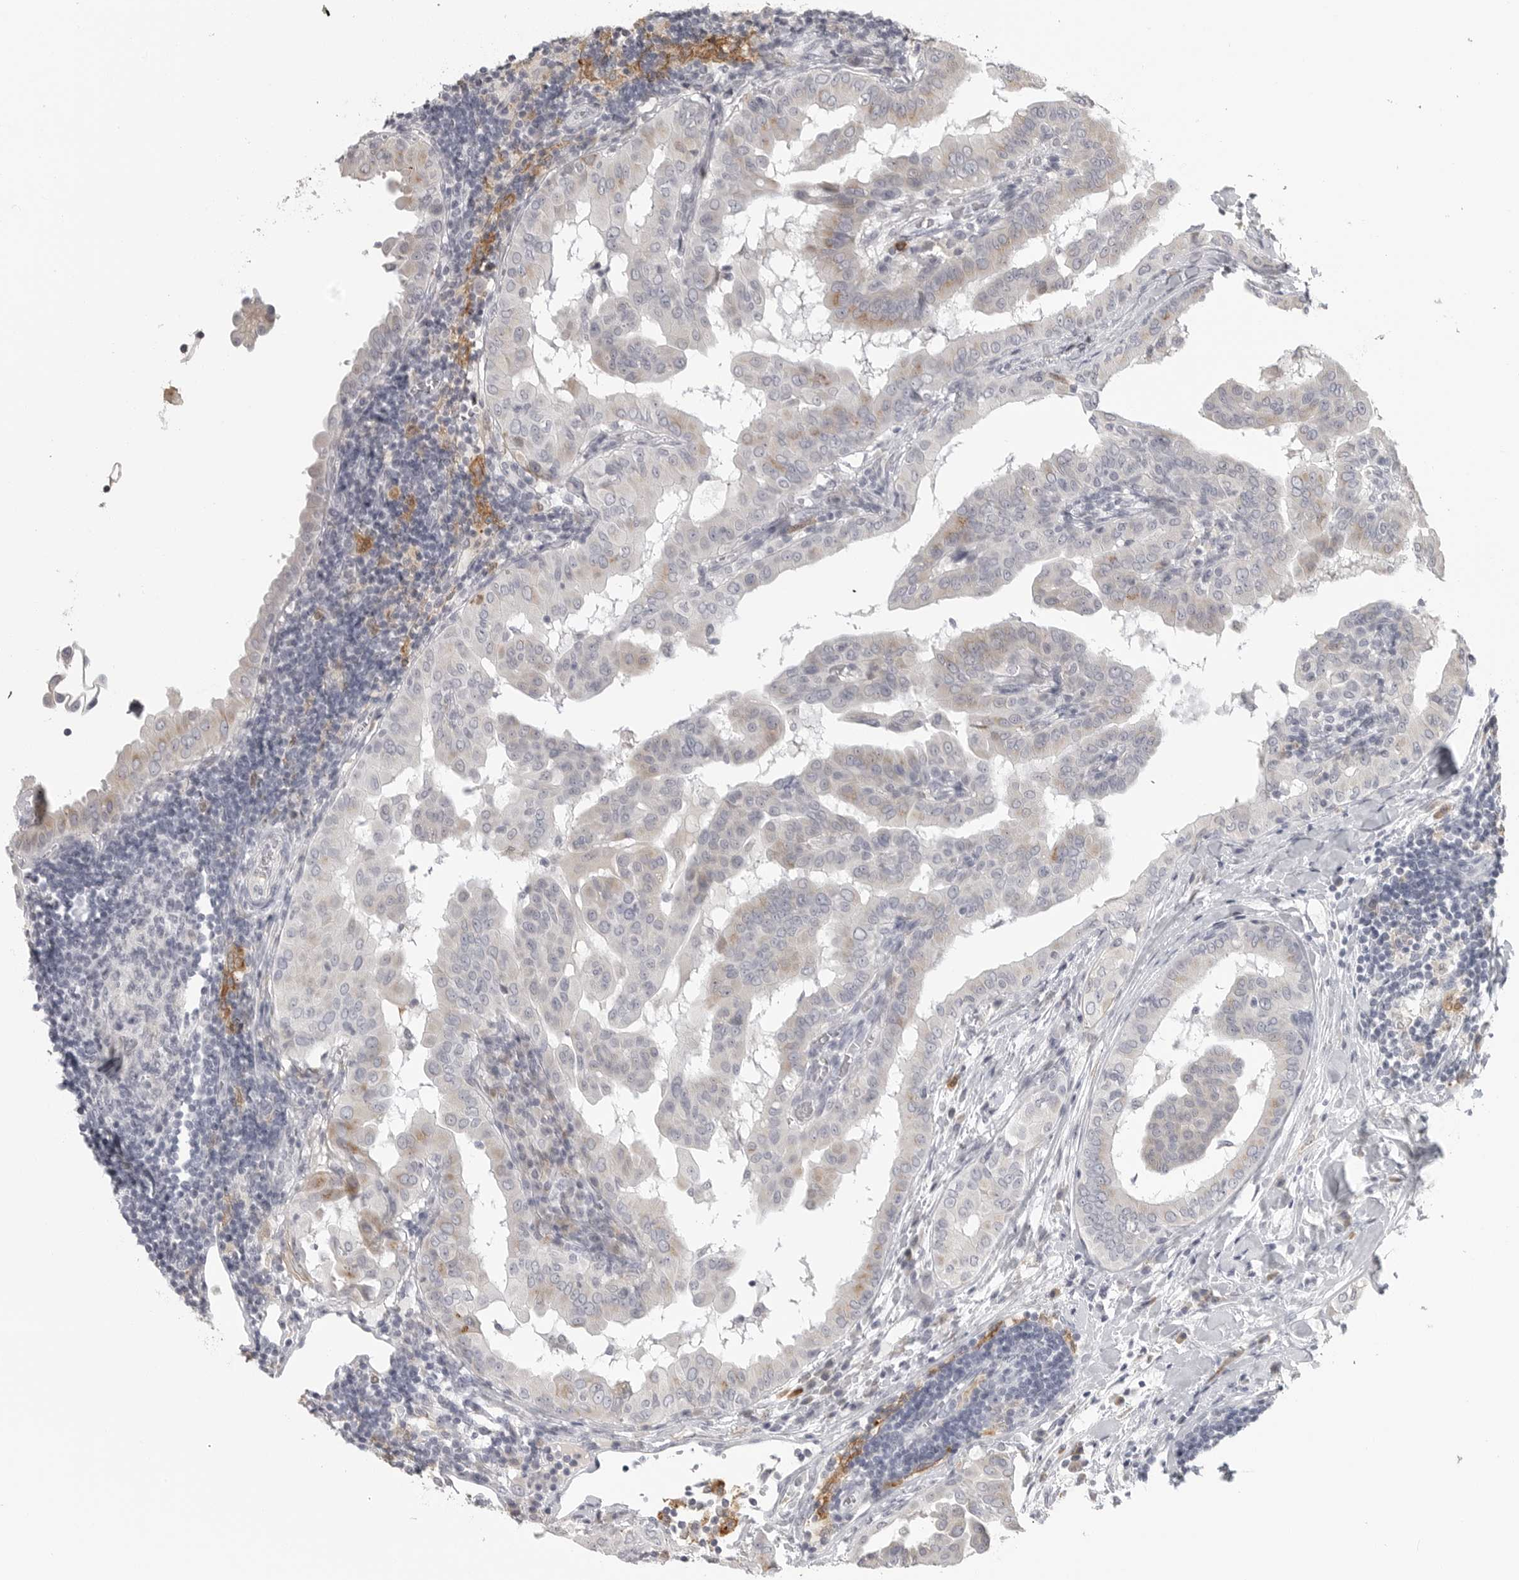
{"staining": {"intensity": "weak", "quantity": "<25%", "location": "cytoplasmic/membranous"}, "tissue": "thyroid cancer", "cell_type": "Tumor cells", "image_type": "cancer", "snomed": [{"axis": "morphology", "description": "Papillary adenocarcinoma, NOS"}, {"axis": "topography", "description": "Thyroid gland"}], "caption": "This is a histopathology image of immunohistochemistry (IHC) staining of thyroid papillary adenocarcinoma, which shows no expression in tumor cells. The staining is performed using DAB (3,3'-diaminobenzidine) brown chromogen with nuclei counter-stained in using hematoxylin.", "gene": "IDO1", "patient": {"sex": "male", "age": 33}}